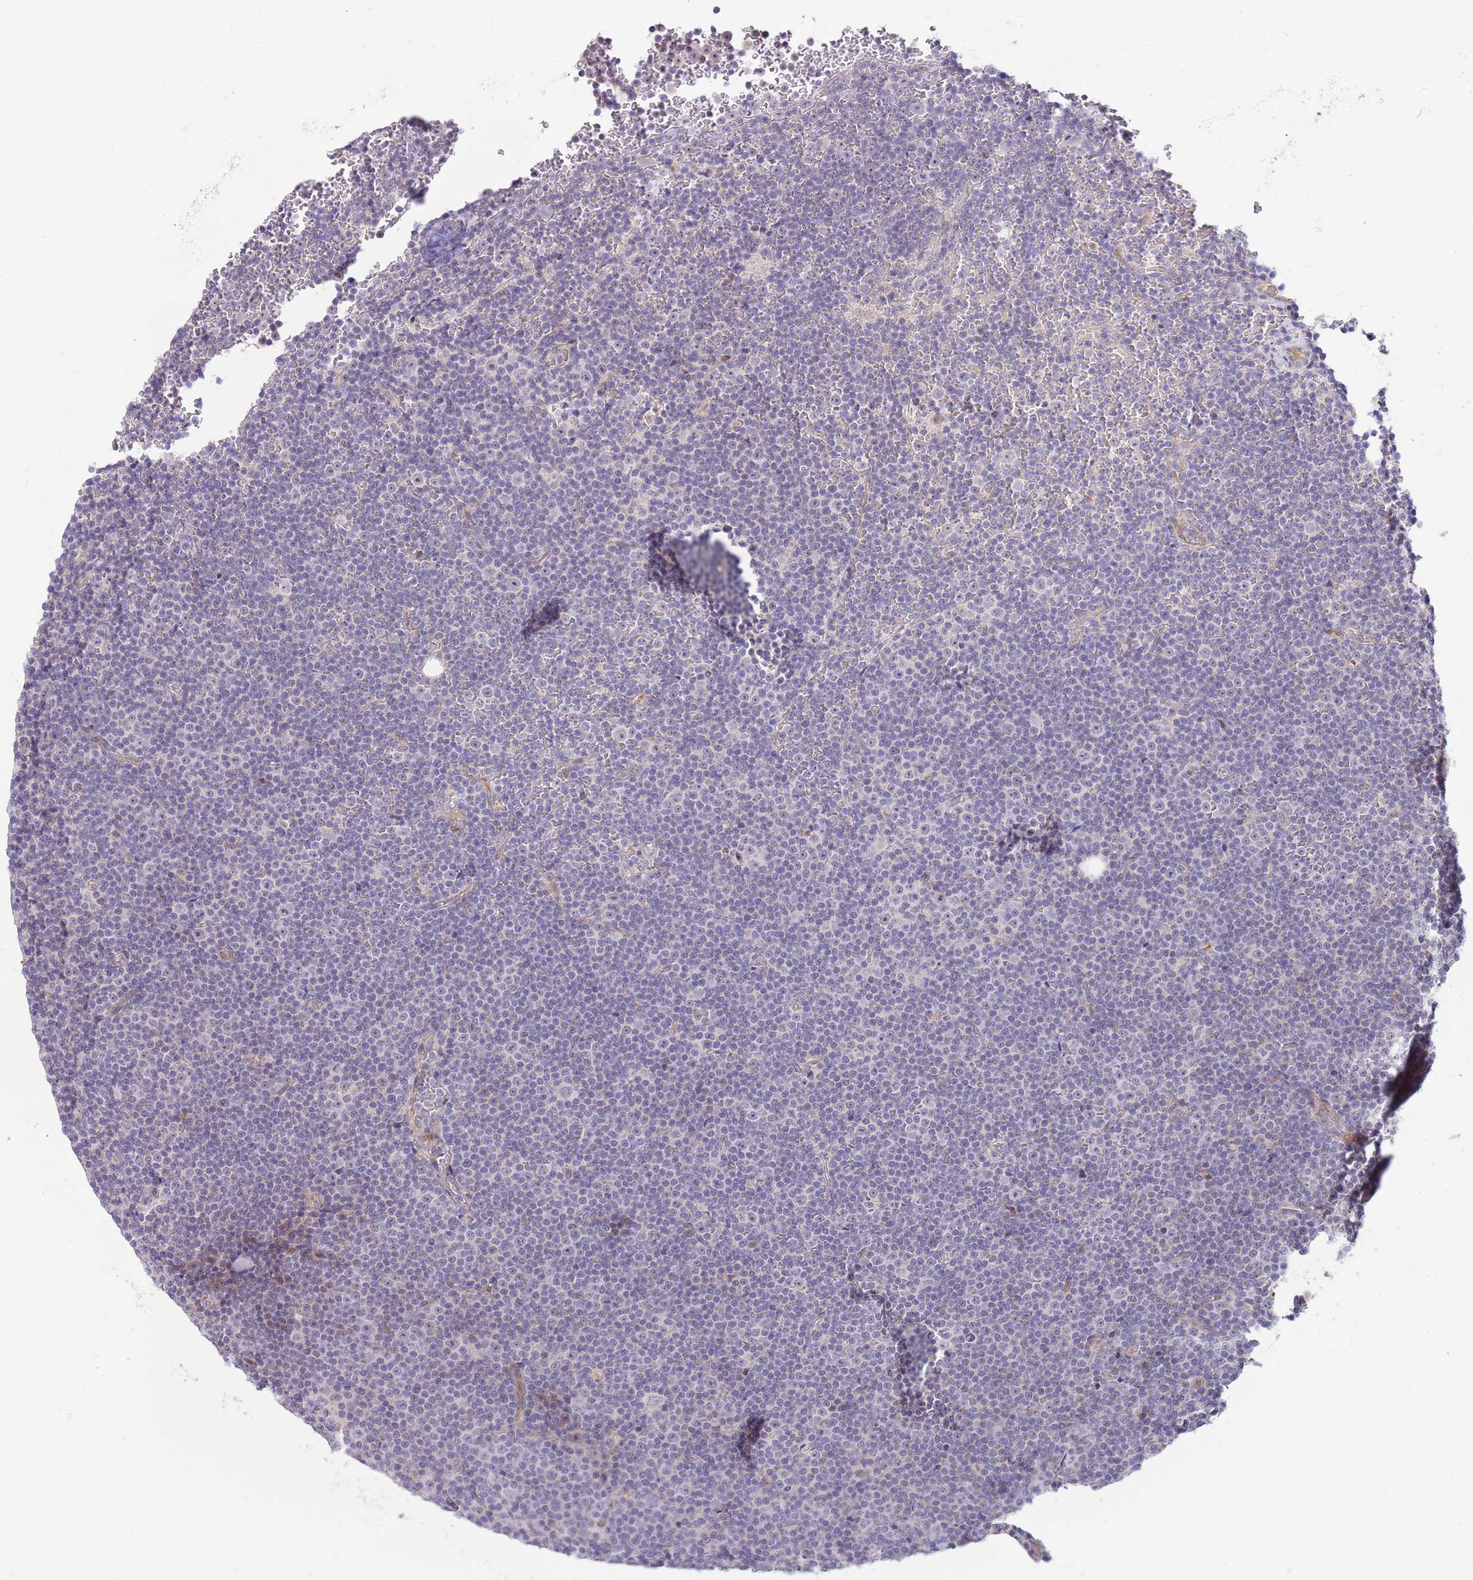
{"staining": {"intensity": "negative", "quantity": "none", "location": "none"}, "tissue": "lymphoma", "cell_type": "Tumor cells", "image_type": "cancer", "snomed": [{"axis": "morphology", "description": "Malignant lymphoma, non-Hodgkin's type, Low grade"}, {"axis": "topography", "description": "Lymph node"}], "caption": "Human low-grade malignant lymphoma, non-Hodgkin's type stained for a protein using immunohistochemistry exhibits no positivity in tumor cells.", "gene": "AP1S2", "patient": {"sex": "female", "age": 67}}